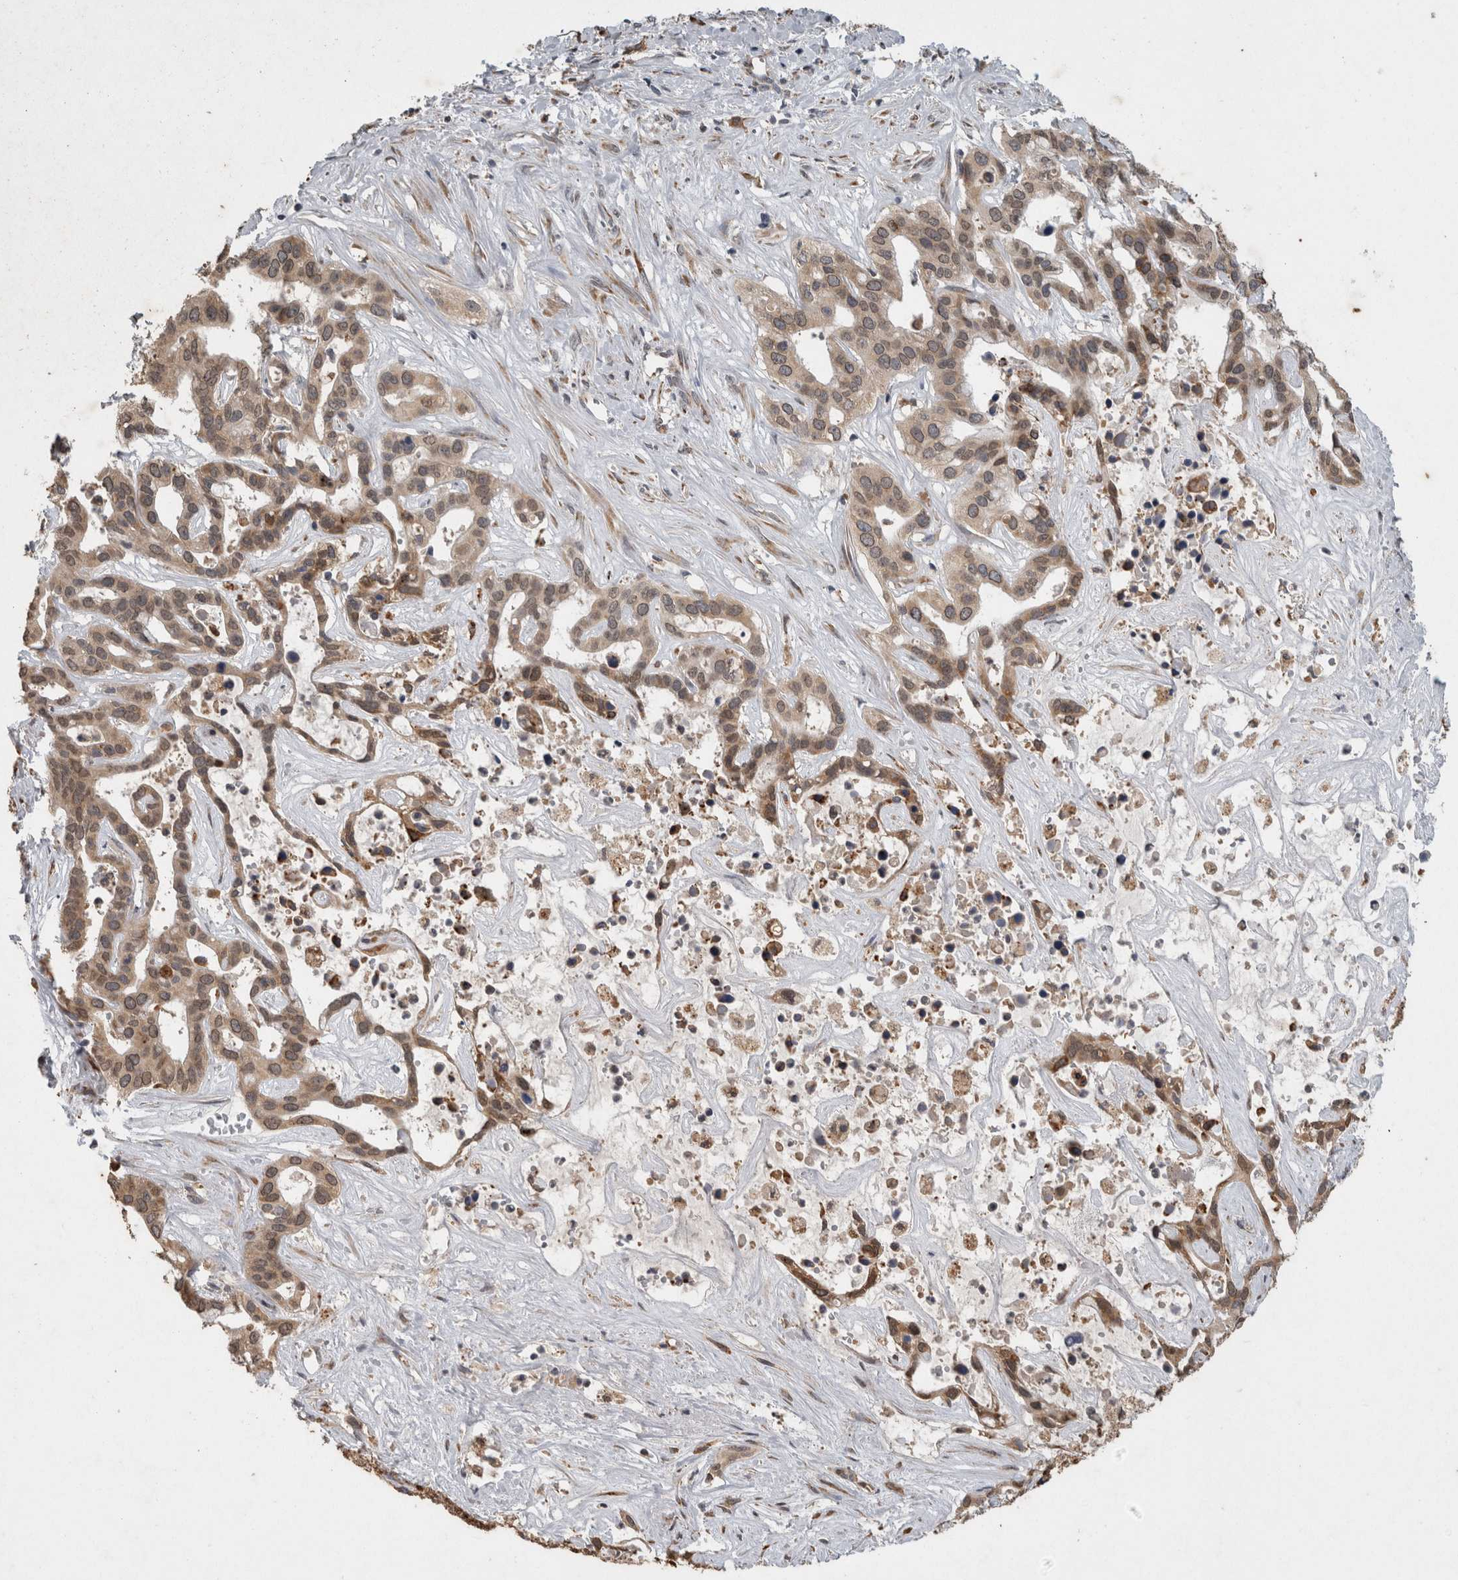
{"staining": {"intensity": "moderate", "quantity": ">75%", "location": "cytoplasmic/membranous"}, "tissue": "liver cancer", "cell_type": "Tumor cells", "image_type": "cancer", "snomed": [{"axis": "morphology", "description": "Cholangiocarcinoma"}, {"axis": "topography", "description": "Liver"}], "caption": "Cholangiocarcinoma (liver) stained for a protein (brown) reveals moderate cytoplasmic/membranous positive positivity in approximately >75% of tumor cells.", "gene": "ADGRL3", "patient": {"sex": "female", "age": 65}}